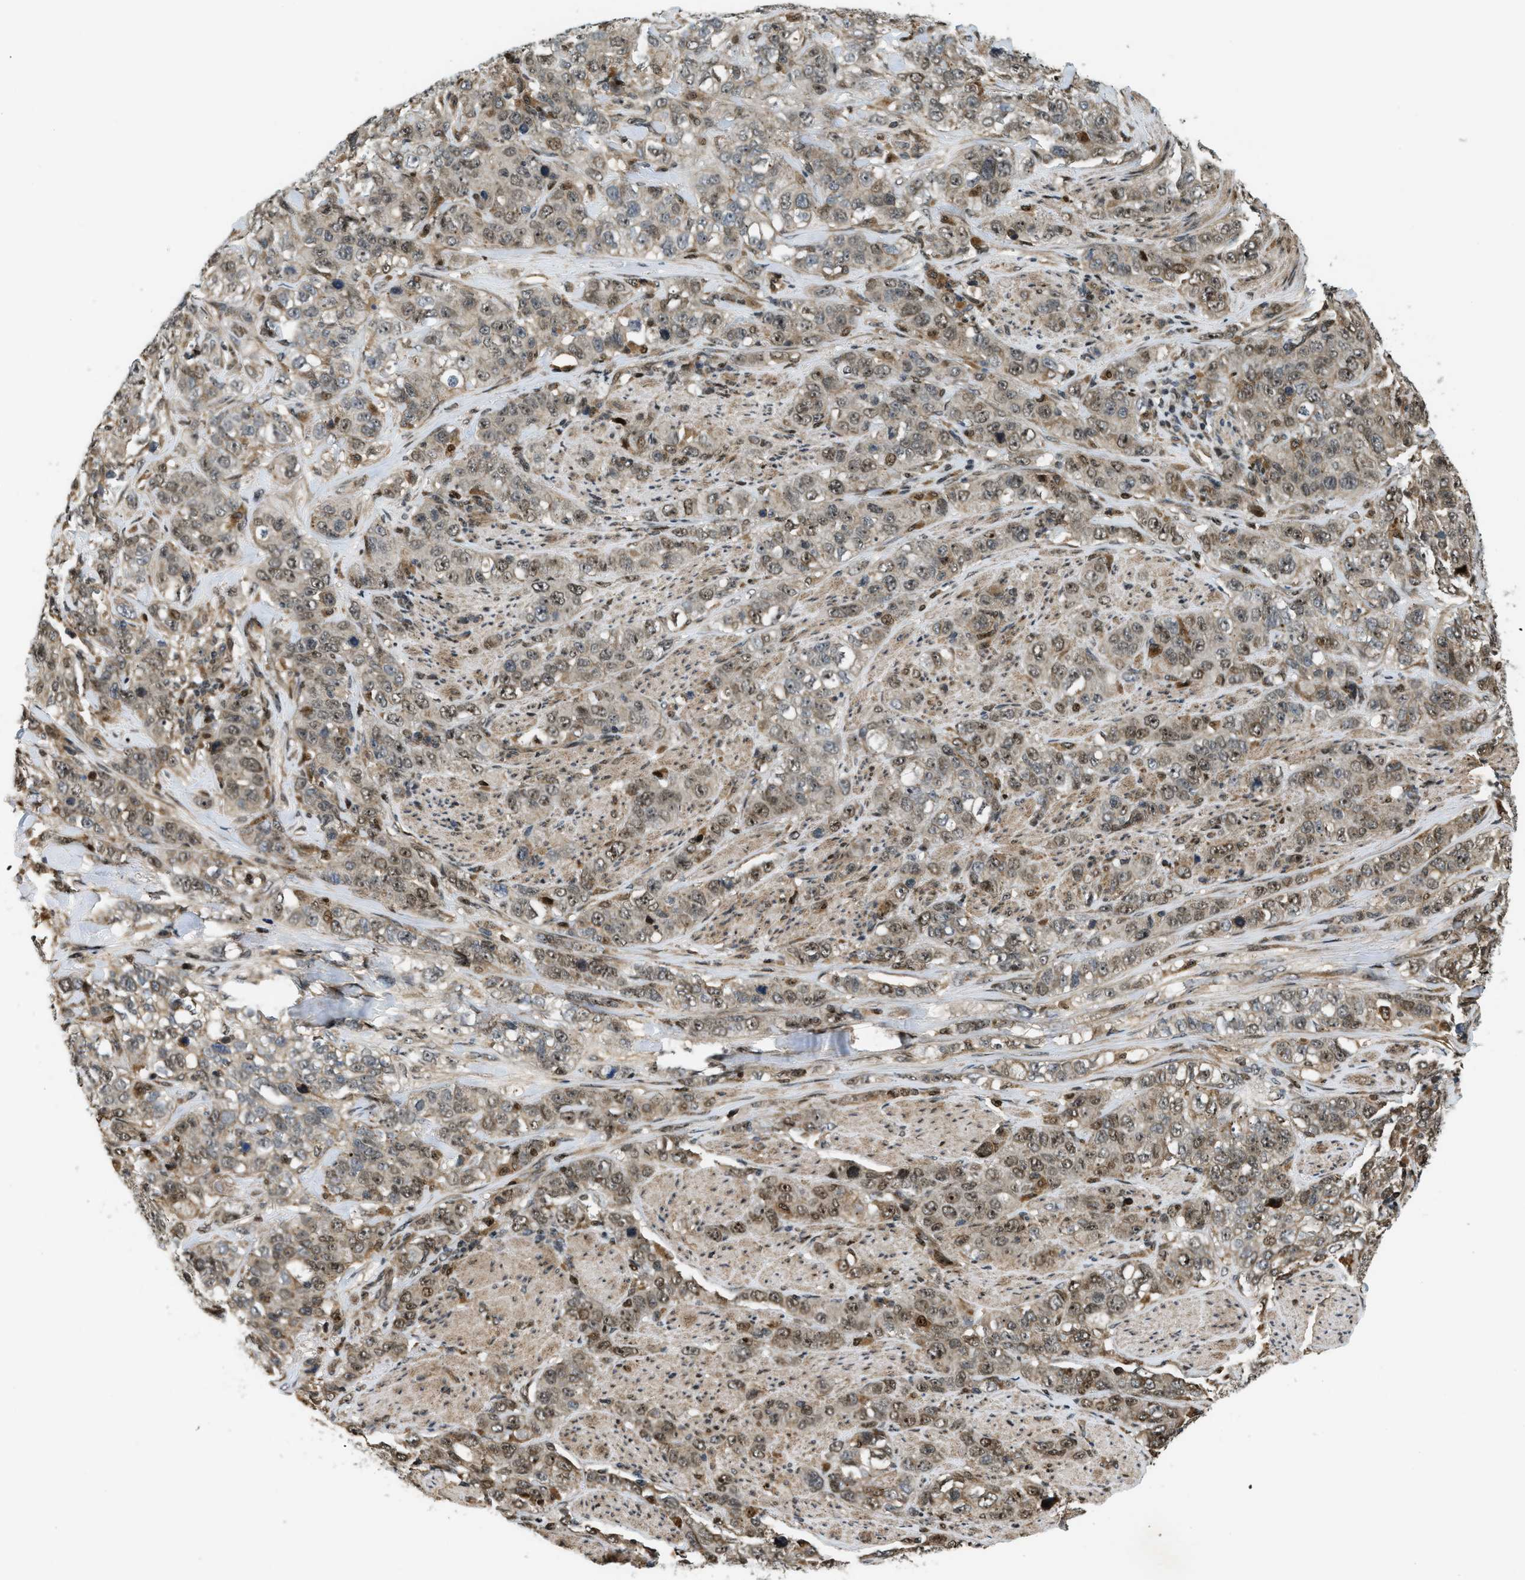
{"staining": {"intensity": "moderate", "quantity": "25%-75%", "location": "cytoplasmic/membranous,nuclear"}, "tissue": "stomach cancer", "cell_type": "Tumor cells", "image_type": "cancer", "snomed": [{"axis": "morphology", "description": "Adenocarcinoma, NOS"}, {"axis": "topography", "description": "Stomach"}], "caption": "Protein expression analysis of human stomach adenocarcinoma reveals moderate cytoplasmic/membranous and nuclear expression in approximately 25%-75% of tumor cells. Nuclei are stained in blue.", "gene": "LTA4H", "patient": {"sex": "male", "age": 48}}